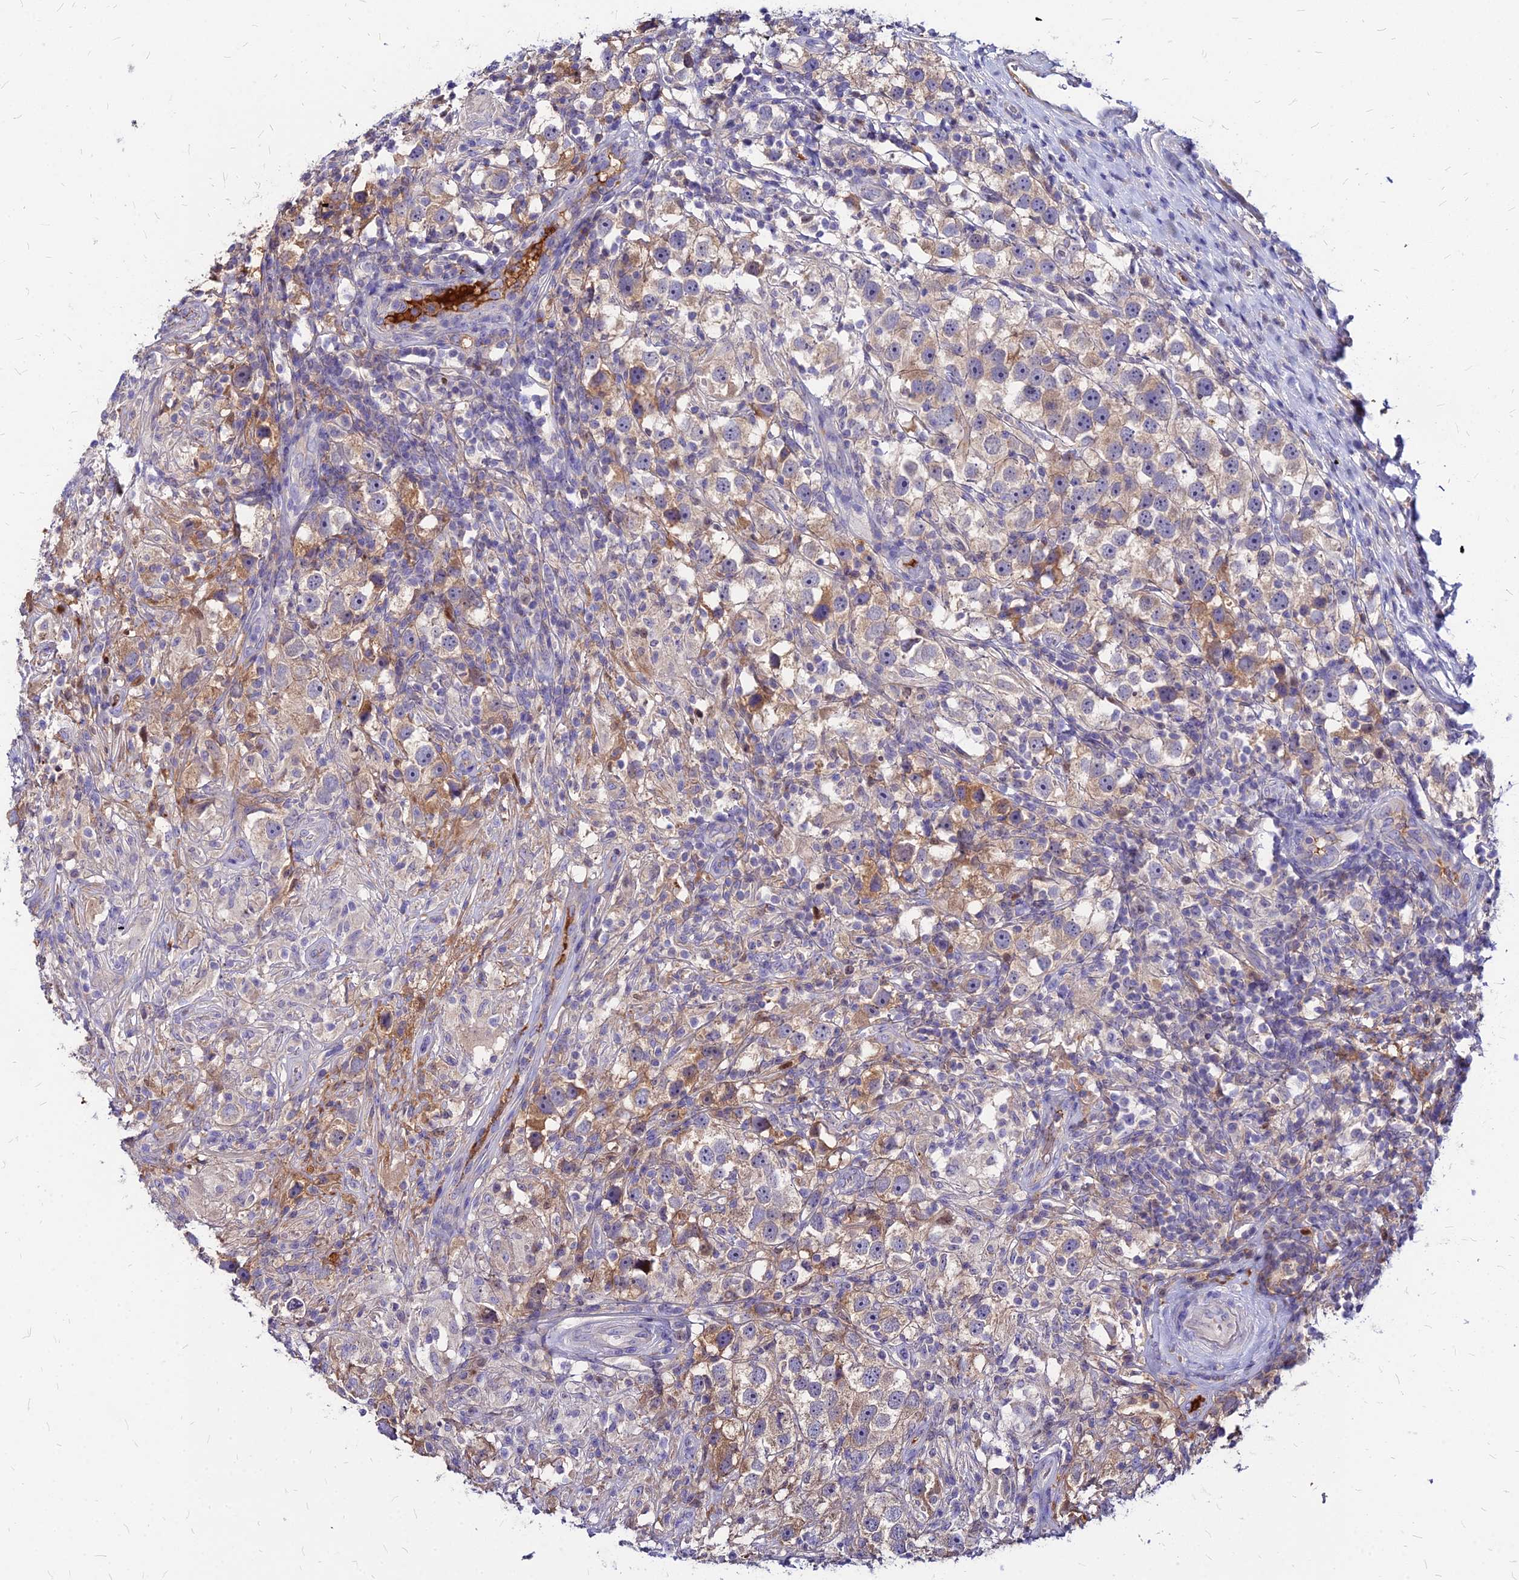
{"staining": {"intensity": "moderate", "quantity": "<25%", "location": "cytoplasmic/membranous"}, "tissue": "testis cancer", "cell_type": "Tumor cells", "image_type": "cancer", "snomed": [{"axis": "morphology", "description": "Seminoma, NOS"}, {"axis": "topography", "description": "Testis"}], "caption": "There is low levels of moderate cytoplasmic/membranous staining in tumor cells of testis seminoma, as demonstrated by immunohistochemical staining (brown color).", "gene": "ACSM6", "patient": {"sex": "male", "age": 49}}